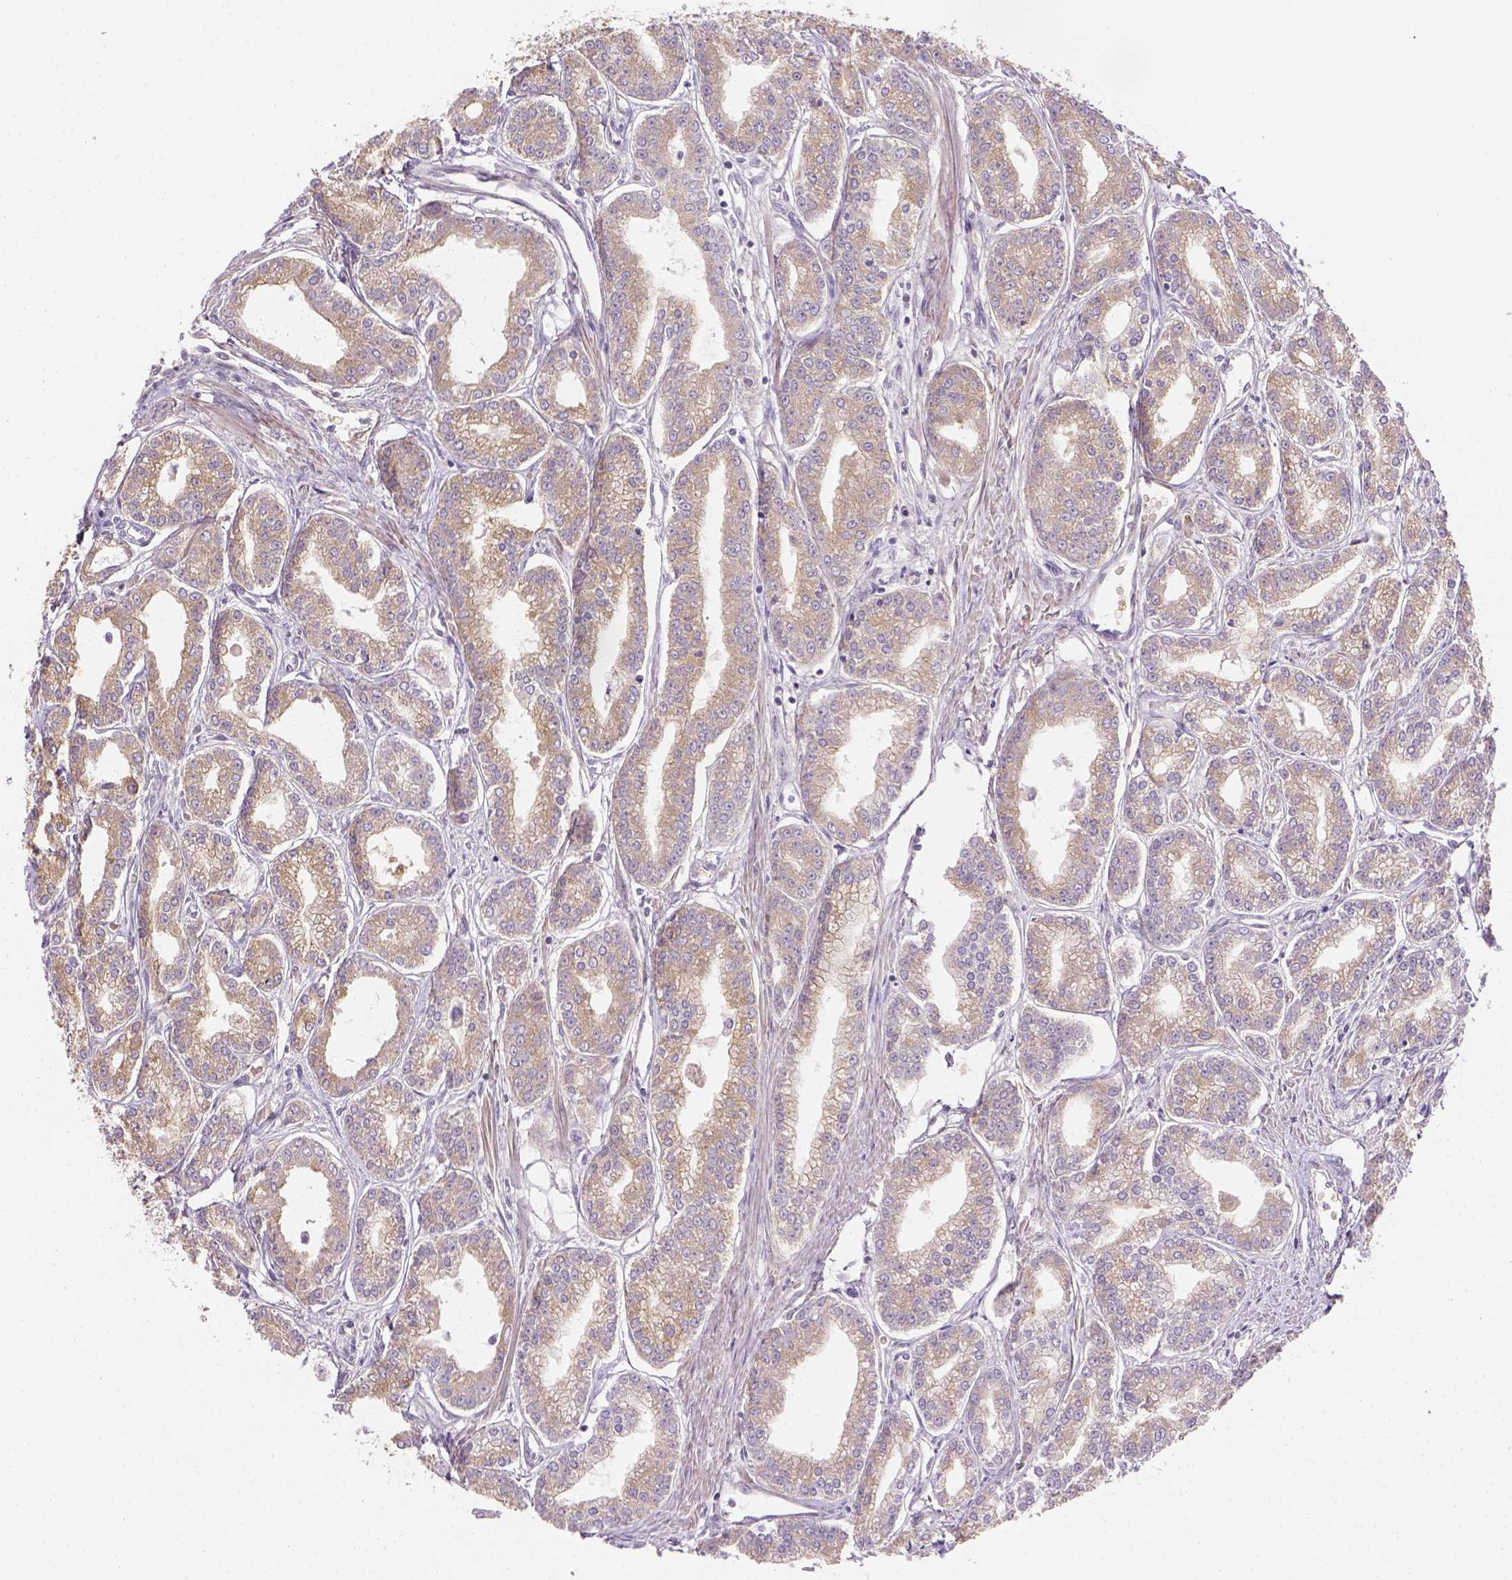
{"staining": {"intensity": "moderate", "quantity": ">75%", "location": "cytoplasmic/membranous"}, "tissue": "prostate cancer", "cell_type": "Tumor cells", "image_type": "cancer", "snomed": [{"axis": "morphology", "description": "Adenocarcinoma, NOS"}, {"axis": "topography", "description": "Prostate"}], "caption": "Prostate cancer tissue demonstrates moderate cytoplasmic/membranous expression in approximately >75% of tumor cells, visualized by immunohistochemistry.", "gene": "CACNB1", "patient": {"sex": "male", "age": 71}}